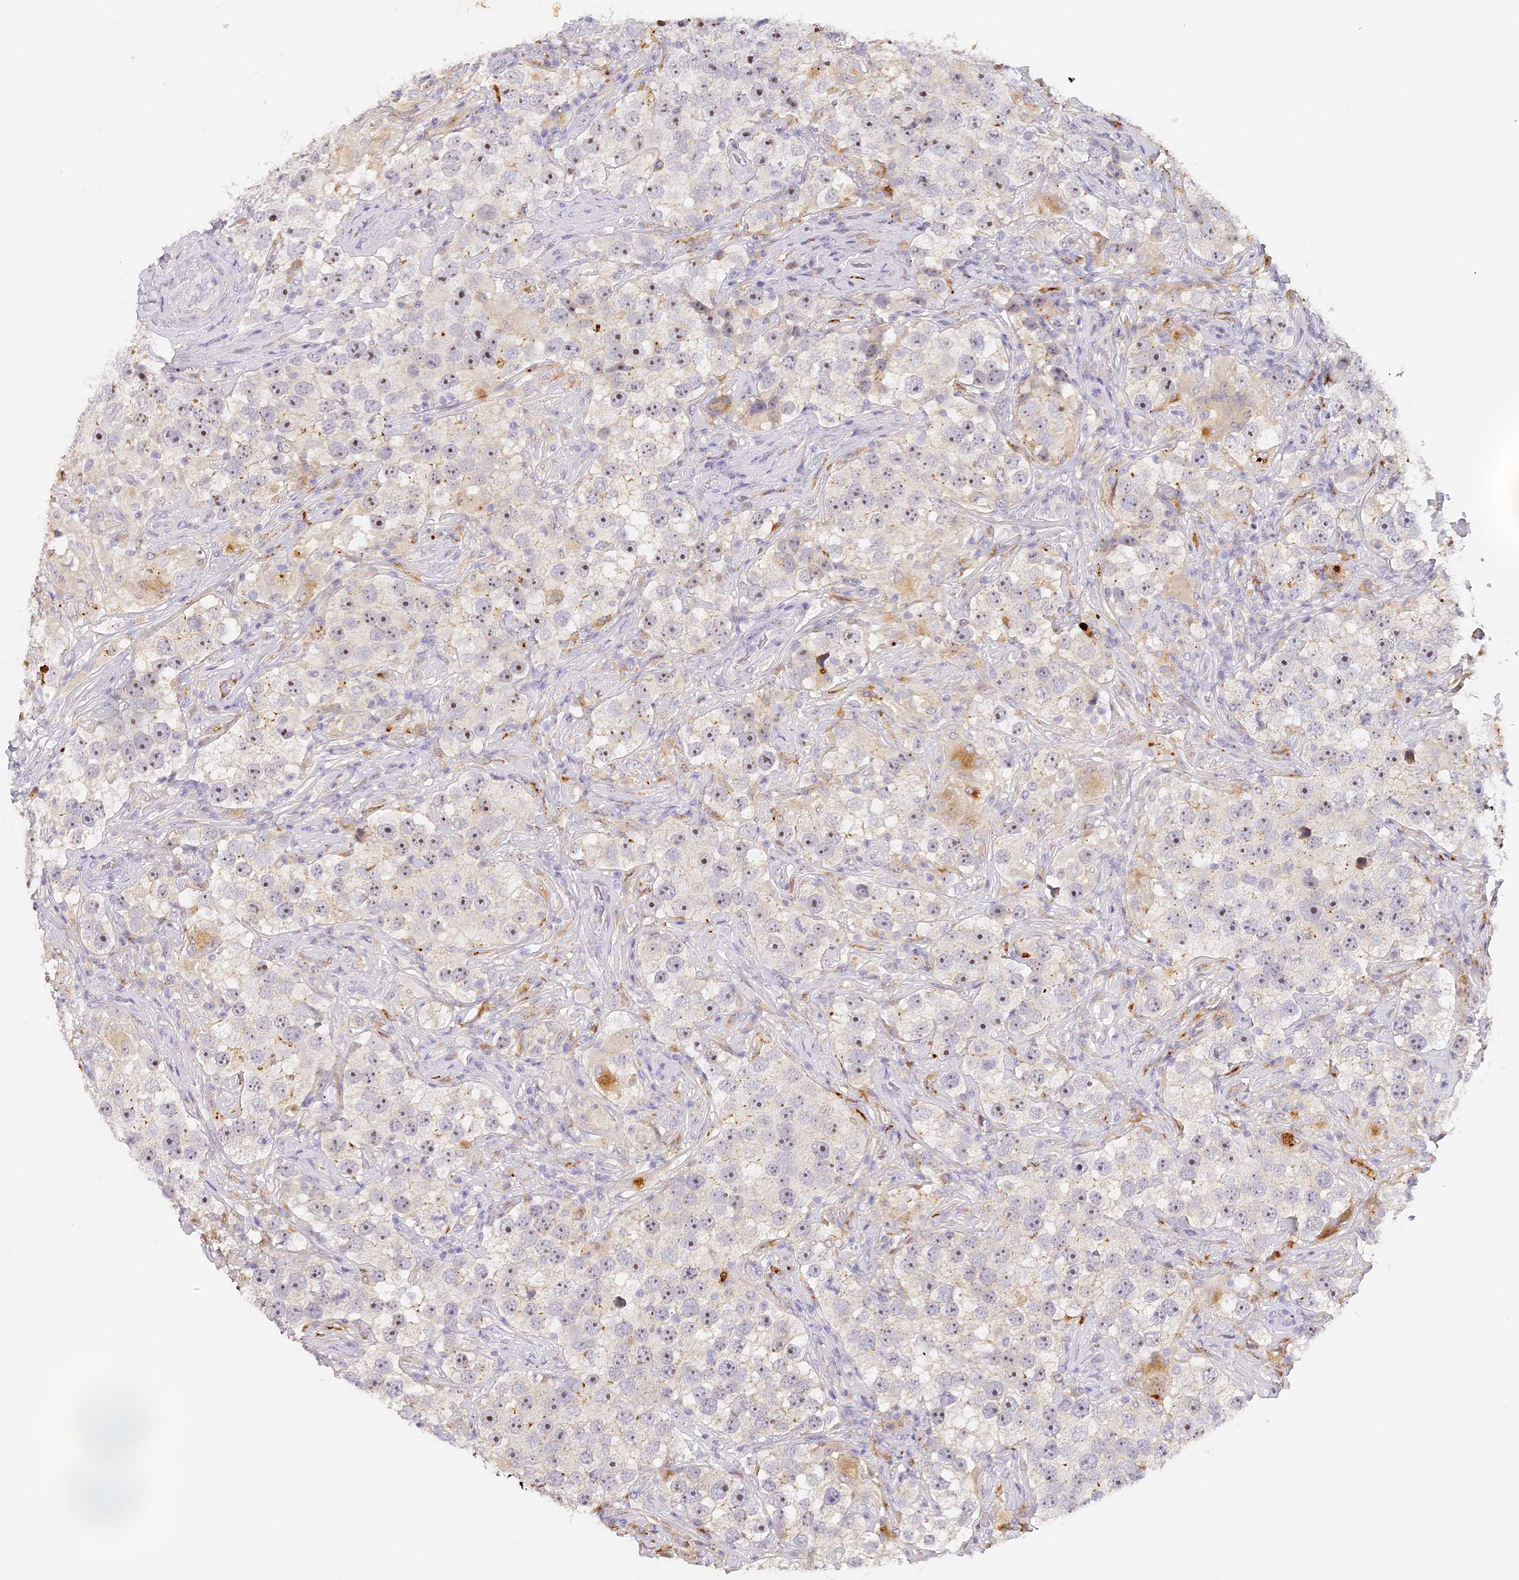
{"staining": {"intensity": "weak", "quantity": "<25%", "location": "nuclear"}, "tissue": "testis cancer", "cell_type": "Tumor cells", "image_type": "cancer", "snomed": [{"axis": "morphology", "description": "Seminoma, NOS"}, {"axis": "topography", "description": "Testis"}], "caption": "This is a micrograph of immunohistochemistry staining of seminoma (testis), which shows no expression in tumor cells. Nuclei are stained in blue.", "gene": "ELL3", "patient": {"sex": "male", "age": 49}}